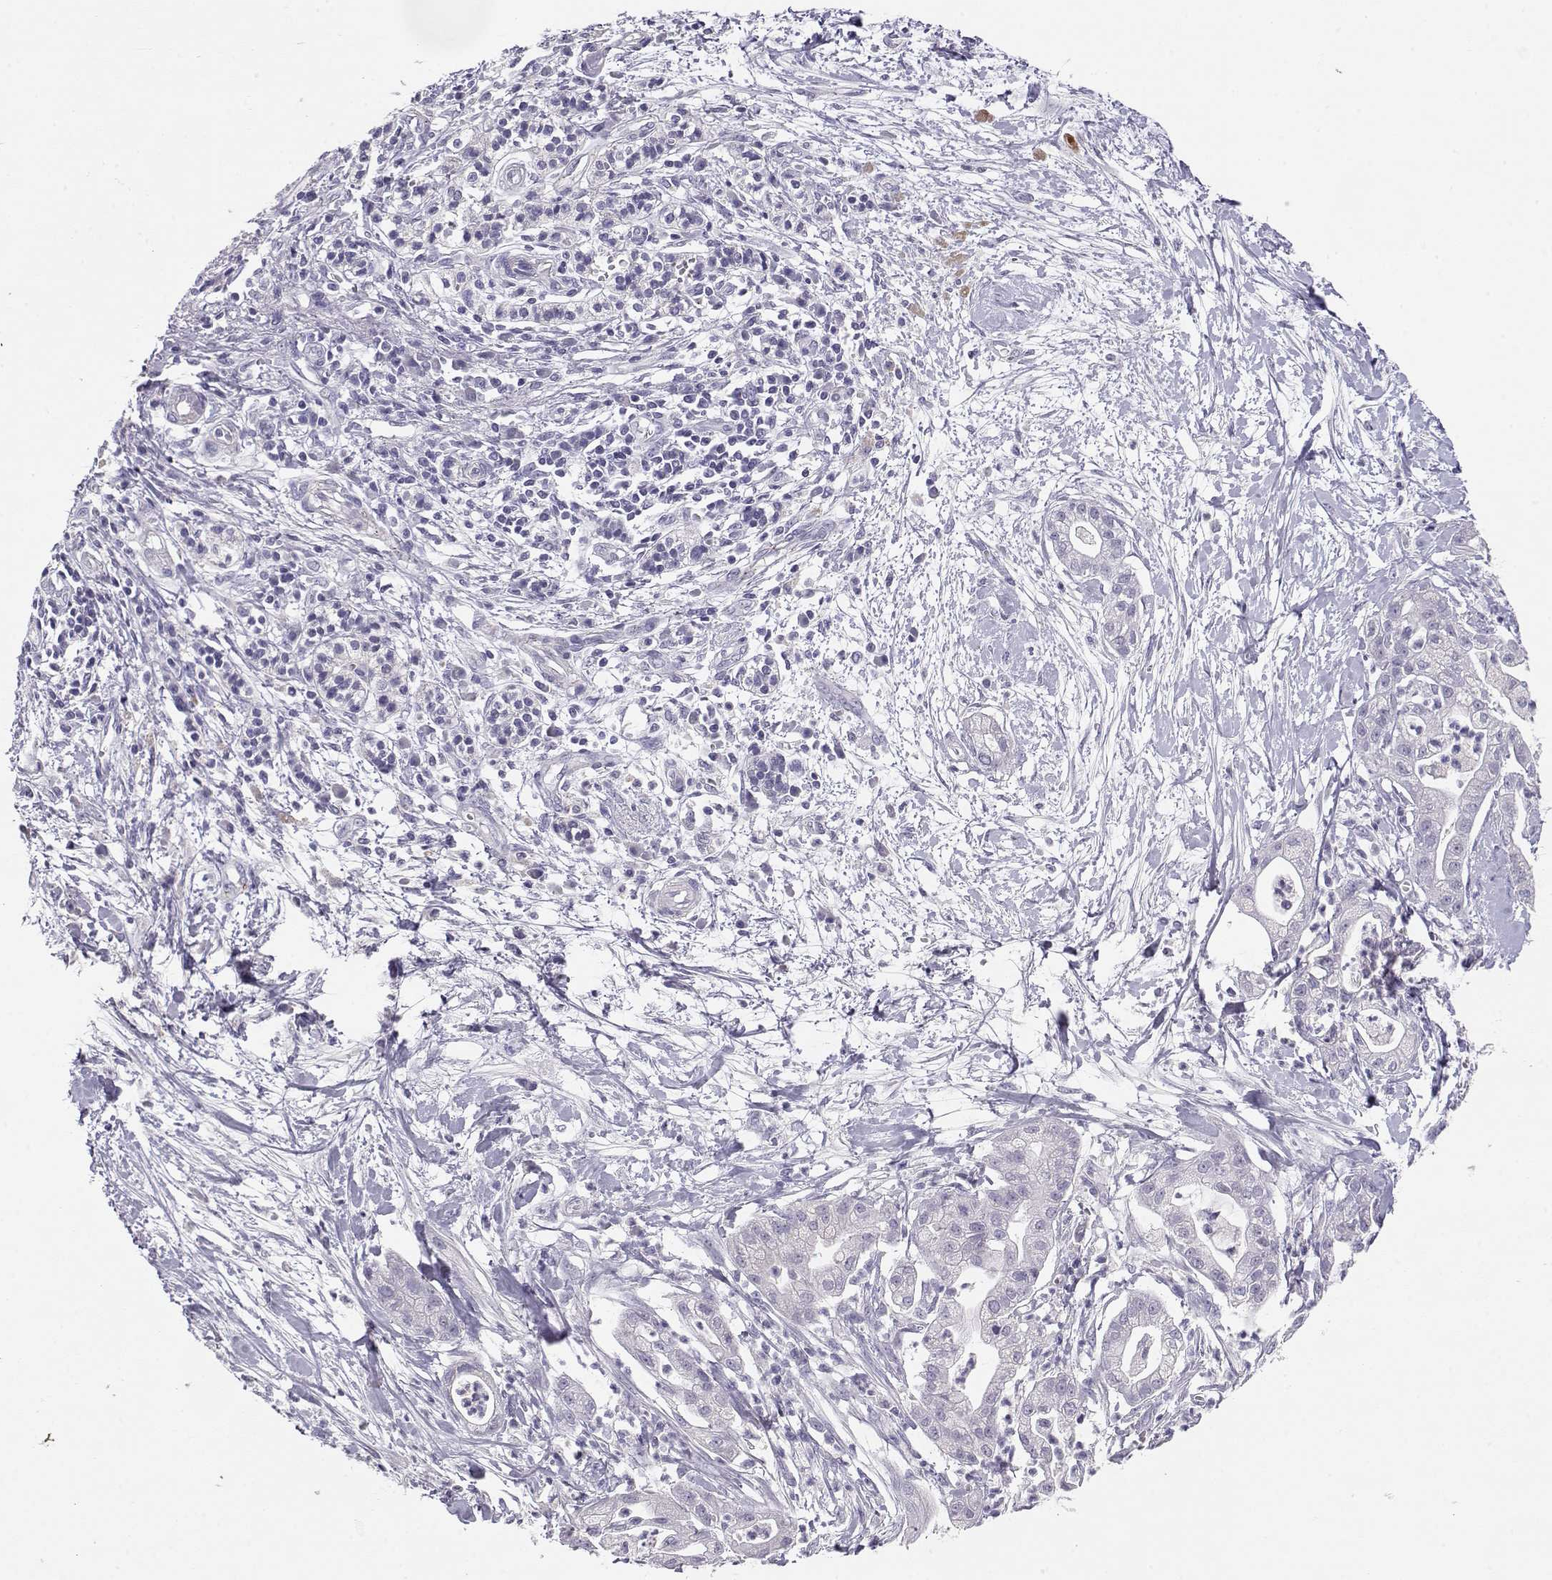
{"staining": {"intensity": "negative", "quantity": "none", "location": "none"}, "tissue": "pancreatic cancer", "cell_type": "Tumor cells", "image_type": "cancer", "snomed": [{"axis": "morphology", "description": "Normal tissue, NOS"}, {"axis": "morphology", "description": "Adenocarcinoma, NOS"}, {"axis": "topography", "description": "Lymph node"}, {"axis": "topography", "description": "Pancreas"}], "caption": "An image of human pancreatic adenocarcinoma is negative for staining in tumor cells.", "gene": "ENDOU", "patient": {"sex": "female", "age": 58}}